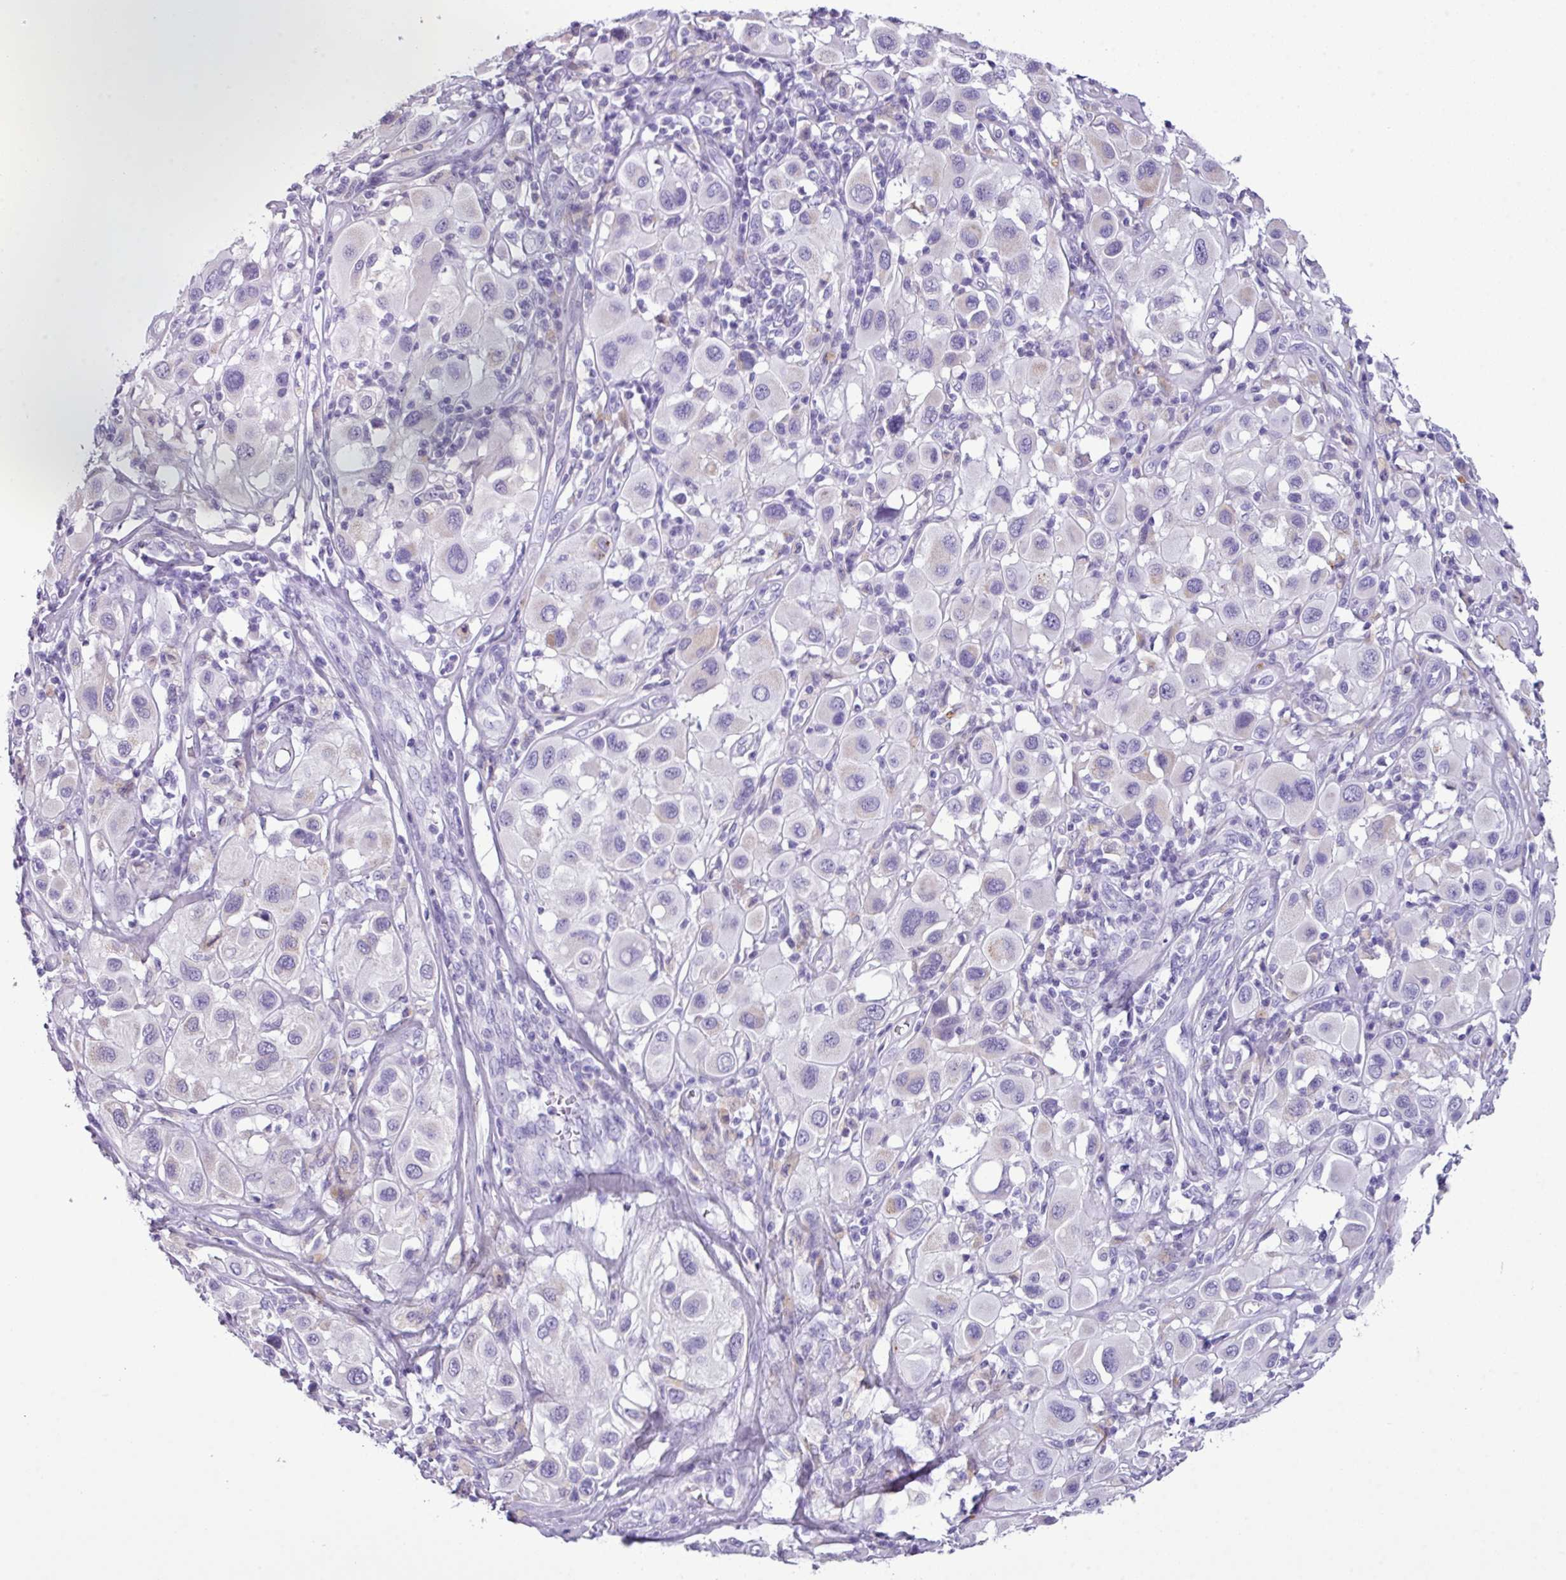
{"staining": {"intensity": "negative", "quantity": "none", "location": "none"}, "tissue": "melanoma", "cell_type": "Tumor cells", "image_type": "cancer", "snomed": [{"axis": "morphology", "description": "Malignant melanoma, Metastatic site"}, {"axis": "topography", "description": "Skin"}], "caption": "A high-resolution micrograph shows immunohistochemistry (IHC) staining of malignant melanoma (metastatic site), which demonstrates no significant expression in tumor cells.", "gene": "AGO3", "patient": {"sex": "male", "age": 41}}